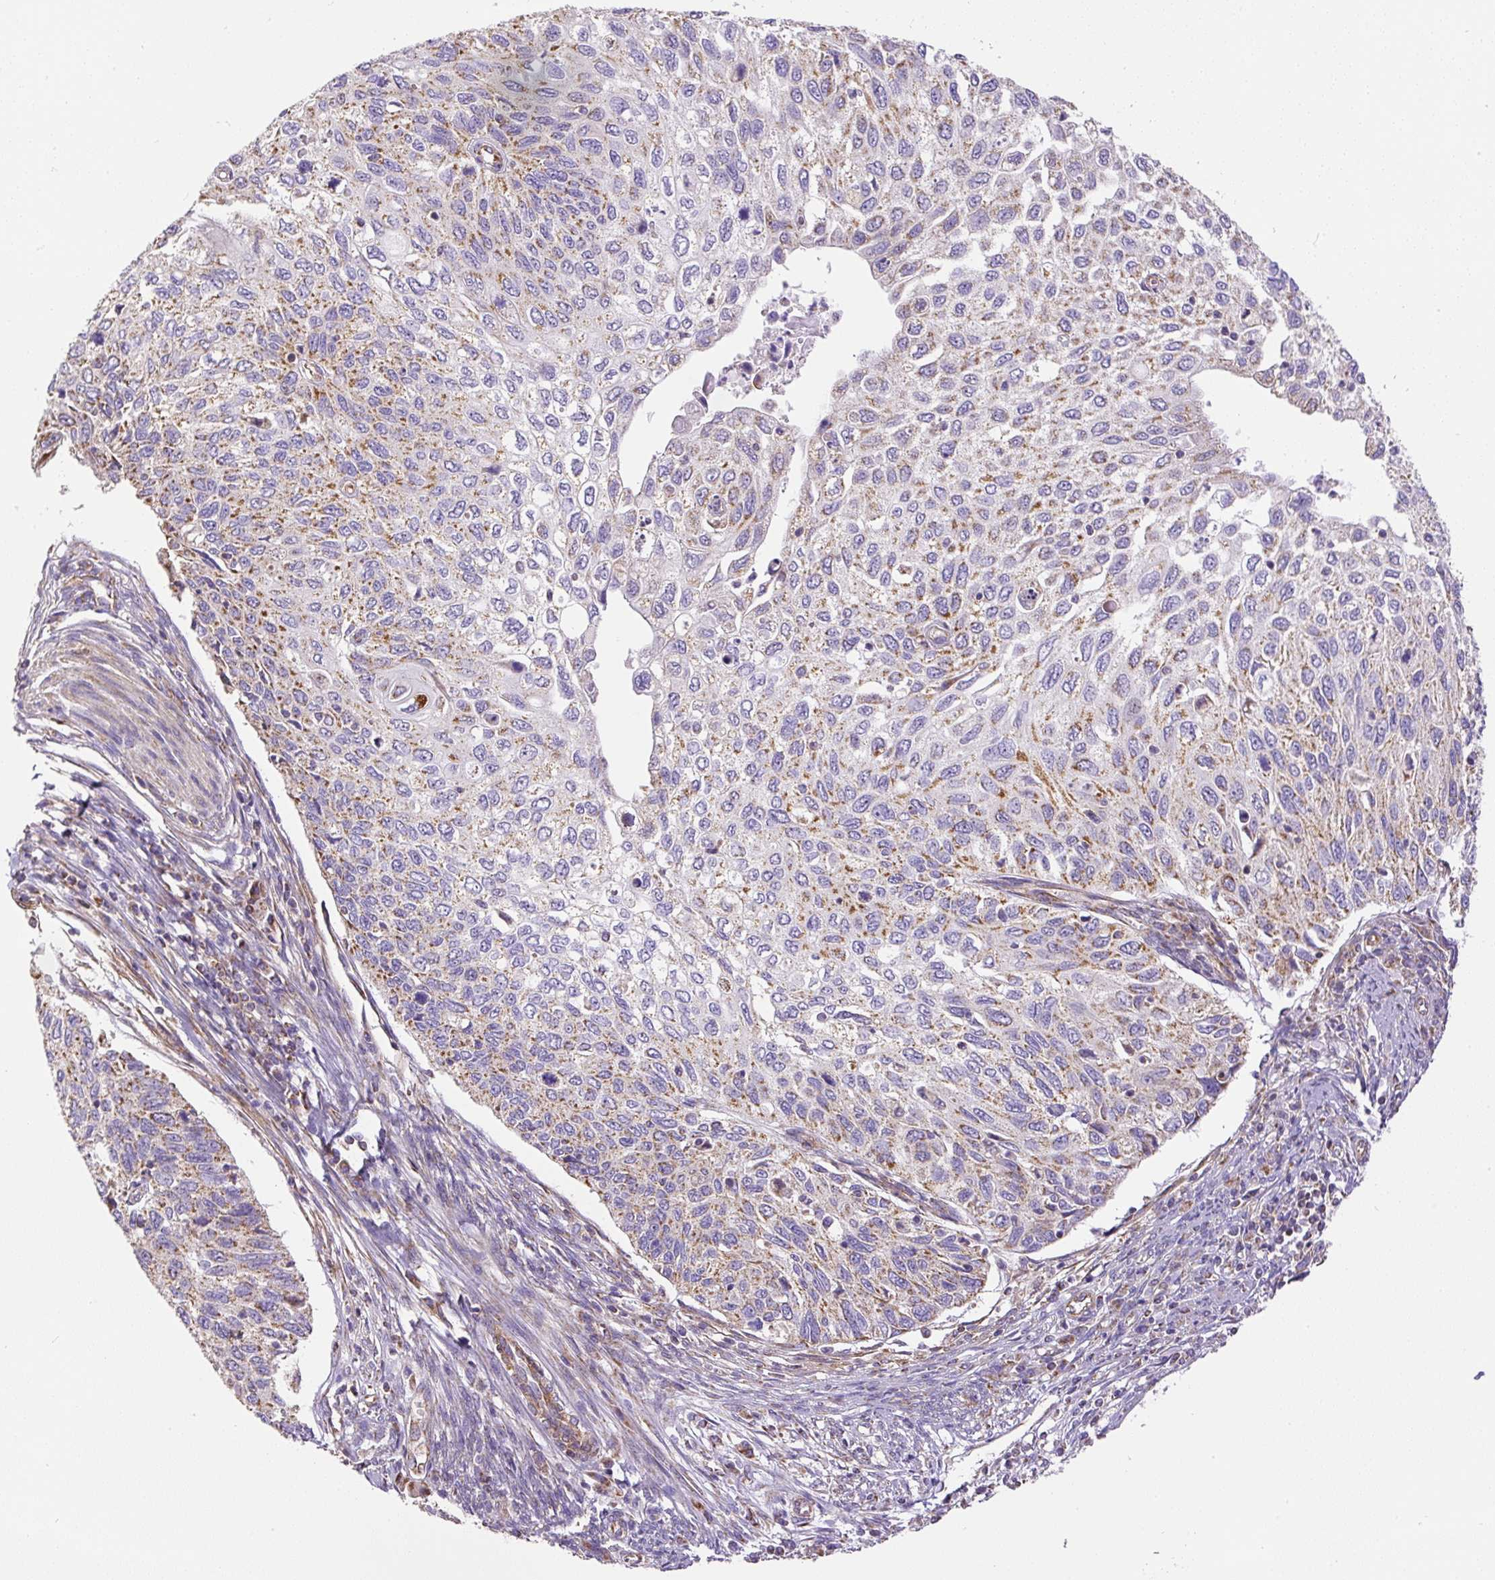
{"staining": {"intensity": "moderate", "quantity": ">75%", "location": "cytoplasmic/membranous"}, "tissue": "cervical cancer", "cell_type": "Tumor cells", "image_type": "cancer", "snomed": [{"axis": "morphology", "description": "Squamous cell carcinoma, NOS"}, {"axis": "topography", "description": "Cervix"}], "caption": "About >75% of tumor cells in squamous cell carcinoma (cervical) reveal moderate cytoplasmic/membranous protein staining as visualized by brown immunohistochemical staining.", "gene": "NDUFAF2", "patient": {"sex": "female", "age": 70}}